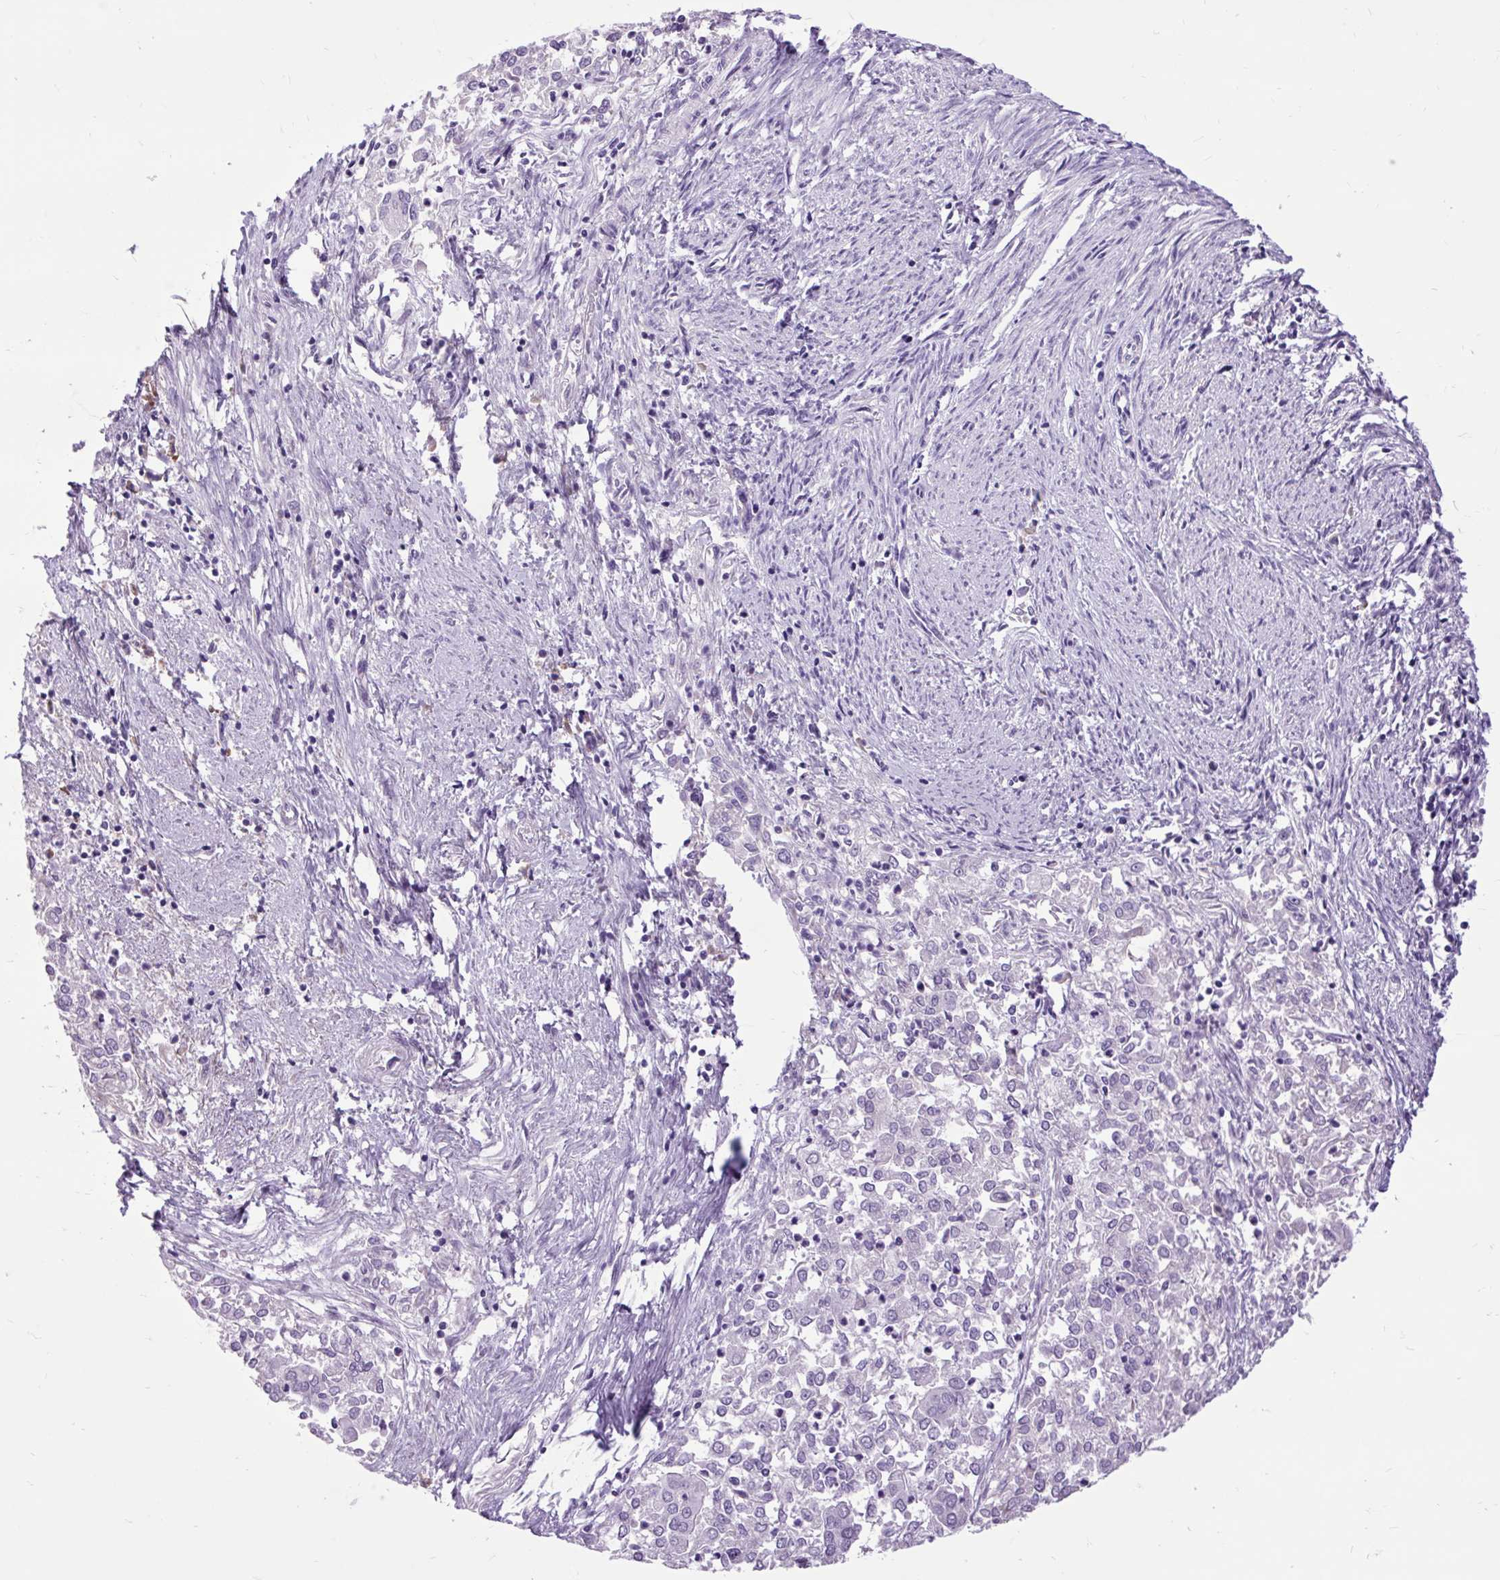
{"staining": {"intensity": "negative", "quantity": "none", "location": "none"}, "tissue": "endometrial cancer", "cell_type": "Tumor cells", "image_type": "cancer", "snomed": [{"axis": "morphology", "description": "Adenocarcinoma, NOS"}, {"axis": "topography", "description": "Endometrium"}], "caption": "Micrograph shows no protein expression in tumor cells of adenocarcinoma (endometrial) tissue. (Brightfield microscopy of DAB (3,3'-diaminobenzidine) immunohistochemistry (IHC) at high magnification).", "gene": "CLK2", "patient": {"sex": "female", "age": 57}}